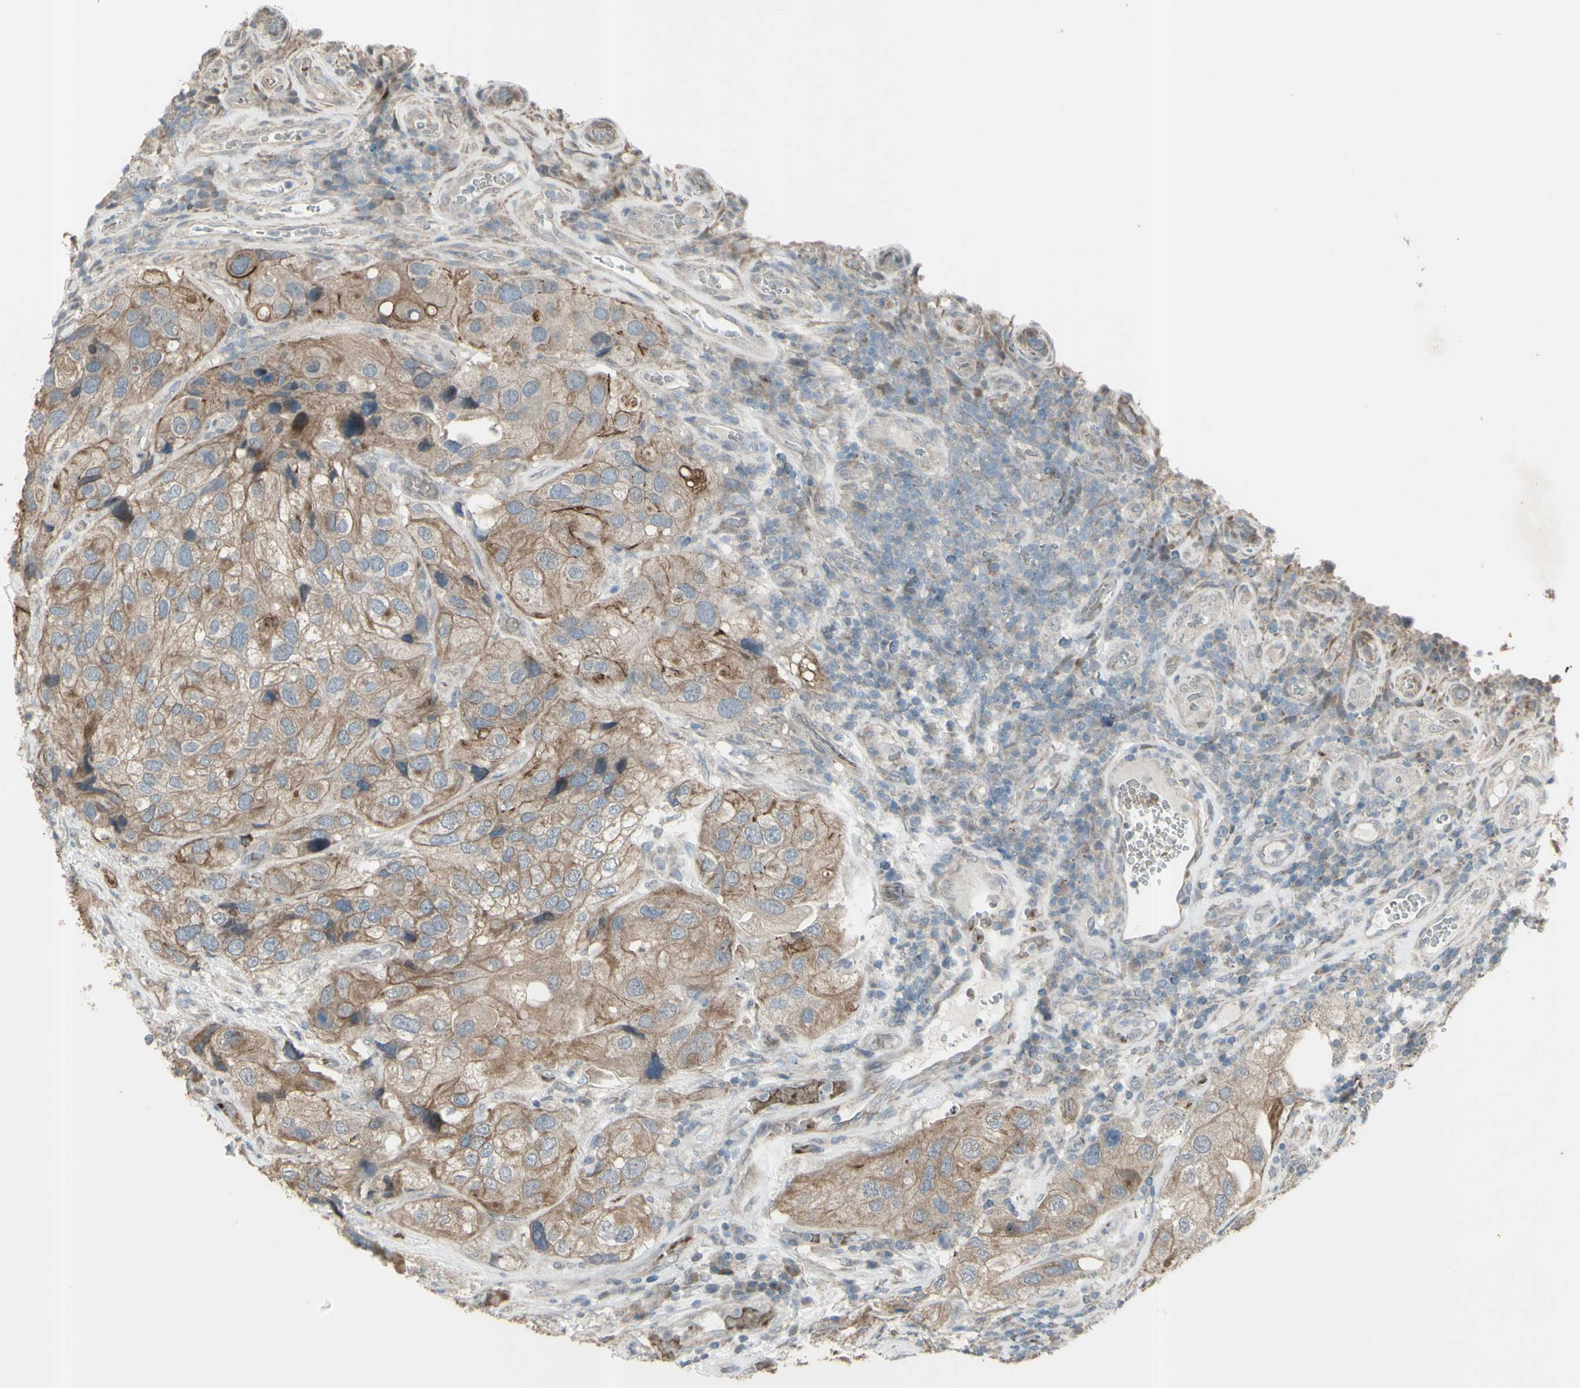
{"staining": {"intensity": "moderate", "quantity": ">75%", "location": "cytoplasmic/membranous"}, "tissue": "urothelial cancer", "cell_type": "Tumor cells", "image_type": "cancer", "snomed": [{"axis": "morphology", "description": "Urothelial carcinoma, High grade"}, {"axis": "topography", "description": "Urinary bladder"}], "caption": "A photomicrograph of human urothelial carcinoma (high-grade) stained for a protein displays moderate cytoplasmic/membranous brown staining in tumor cells.", "gene": "GRAMD1B", "patient": {"sex": "female", "age": 64}}